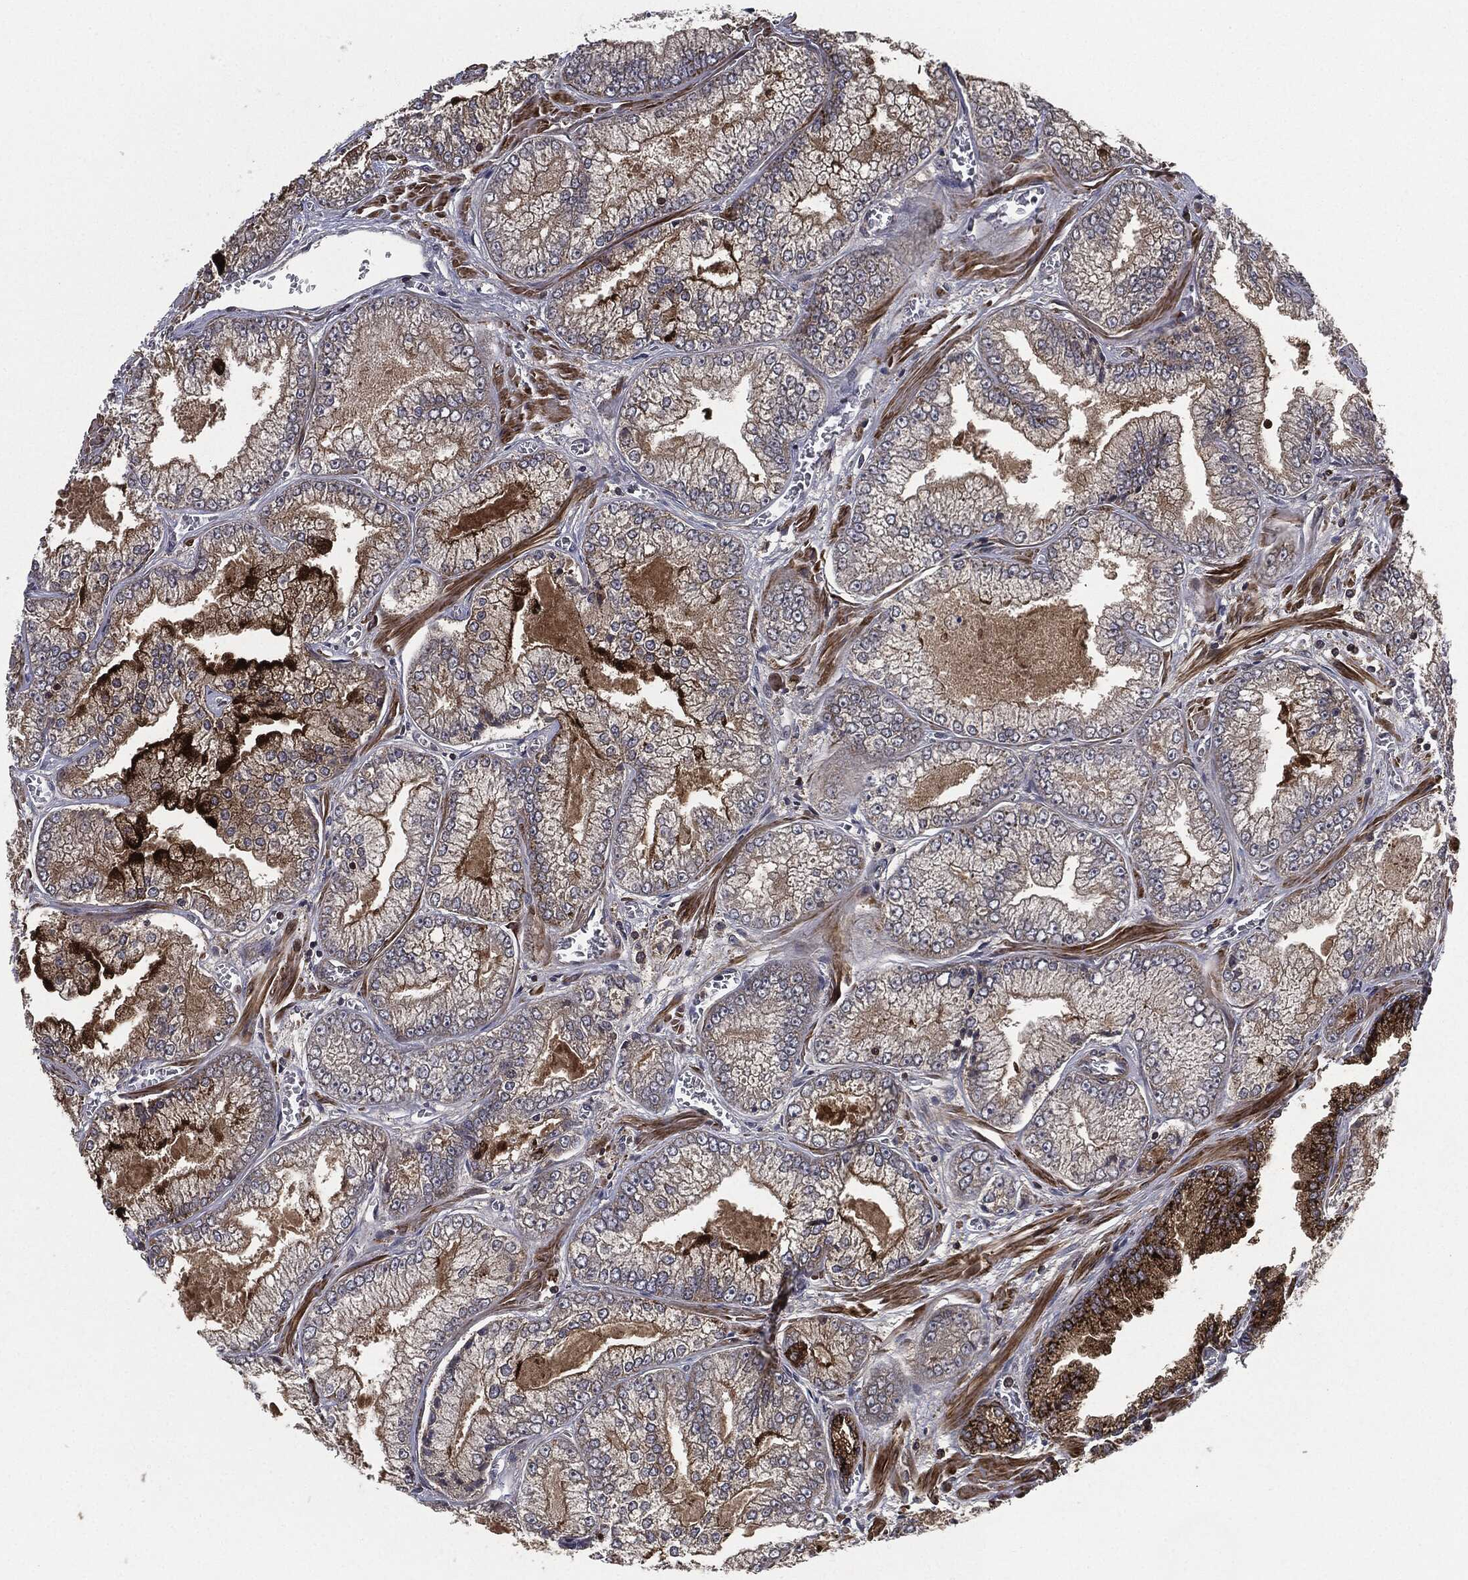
{"staining": {"intensity": "moderate", "quantity": "<25%", "location": "cytoplasmic/membranous"}, "tissue": "prostate cancer", "cell_type": "Tumor cells", "image_type": "cancer", "snomed": [{"axis": "morphology", "description": "Adenocarcinoma, Low grade"}, {"axis": "topography", "description": "Prostate"}], "caption": "Immunohistochemical staining of human prostate cancer (adenocarcinoma (low-grade)) exhibits moderate cytoplasmic/membranous protein expression in about <25% of tumor cells. Ihc stains the protein of interest in brown and the nuclei are stained blue.", "gene": "UBR1", "patient": {"sex": "male", "age": 57}}